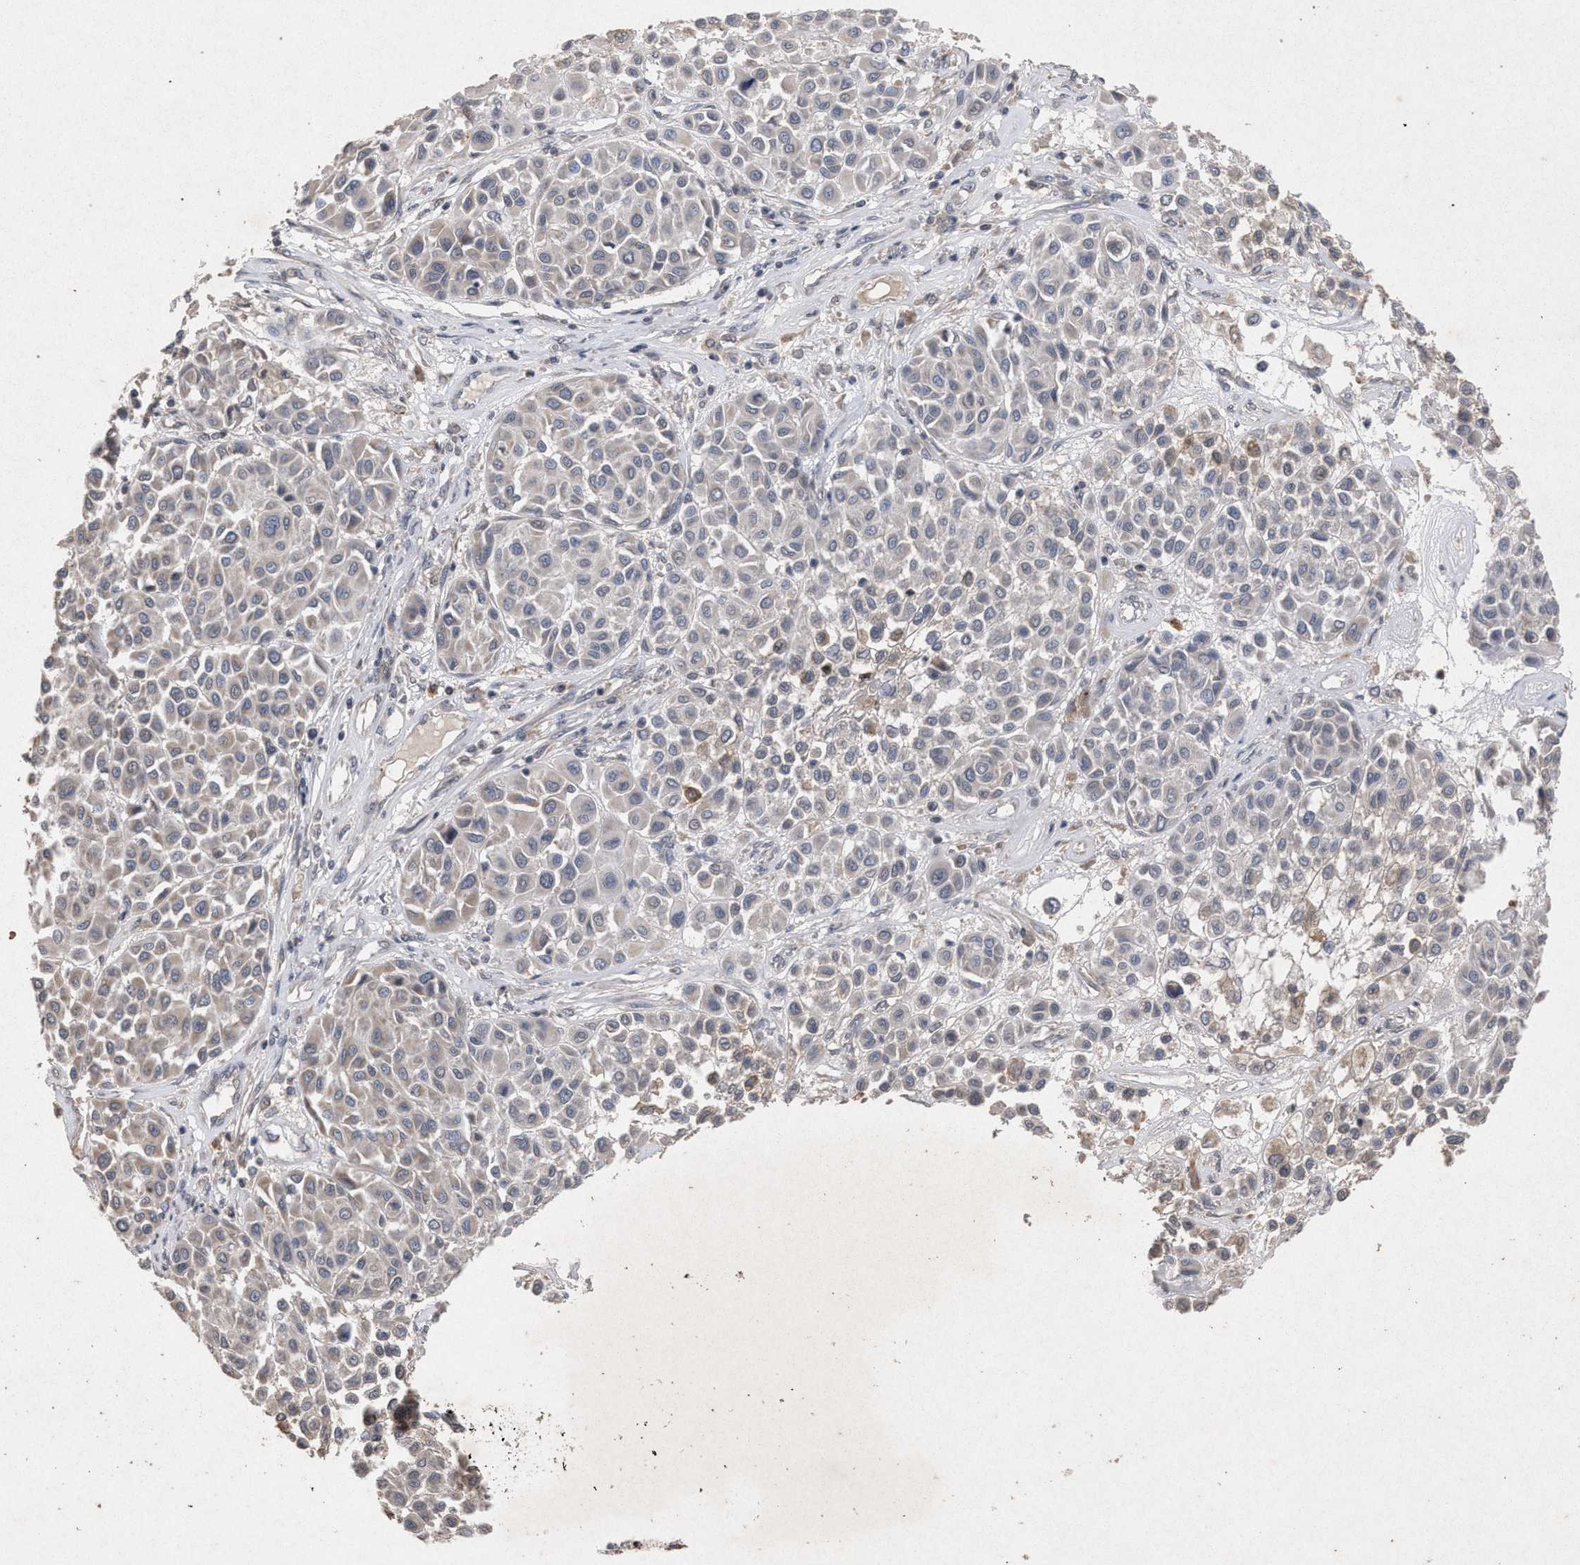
{"staining": {"intensity": "negative", "quantity": "none", "location": "none"}, "tissue": "melanoma", "cell_type": "Tumor cells", "image_type": "cancer", "snomed": [{"axis": "morphology", "description": "Malignant melanoma, Metastatic site"}, {"axis": "topography", "description": "Soft tissue"}], "caption": "The immunohistochemistry photomicrograph has no significant expression in tumor cells of malignant melanoma (metastatic site) tissue.", "gene": "PKD2L1", "patient": {"sex": "male", "age": 41}}